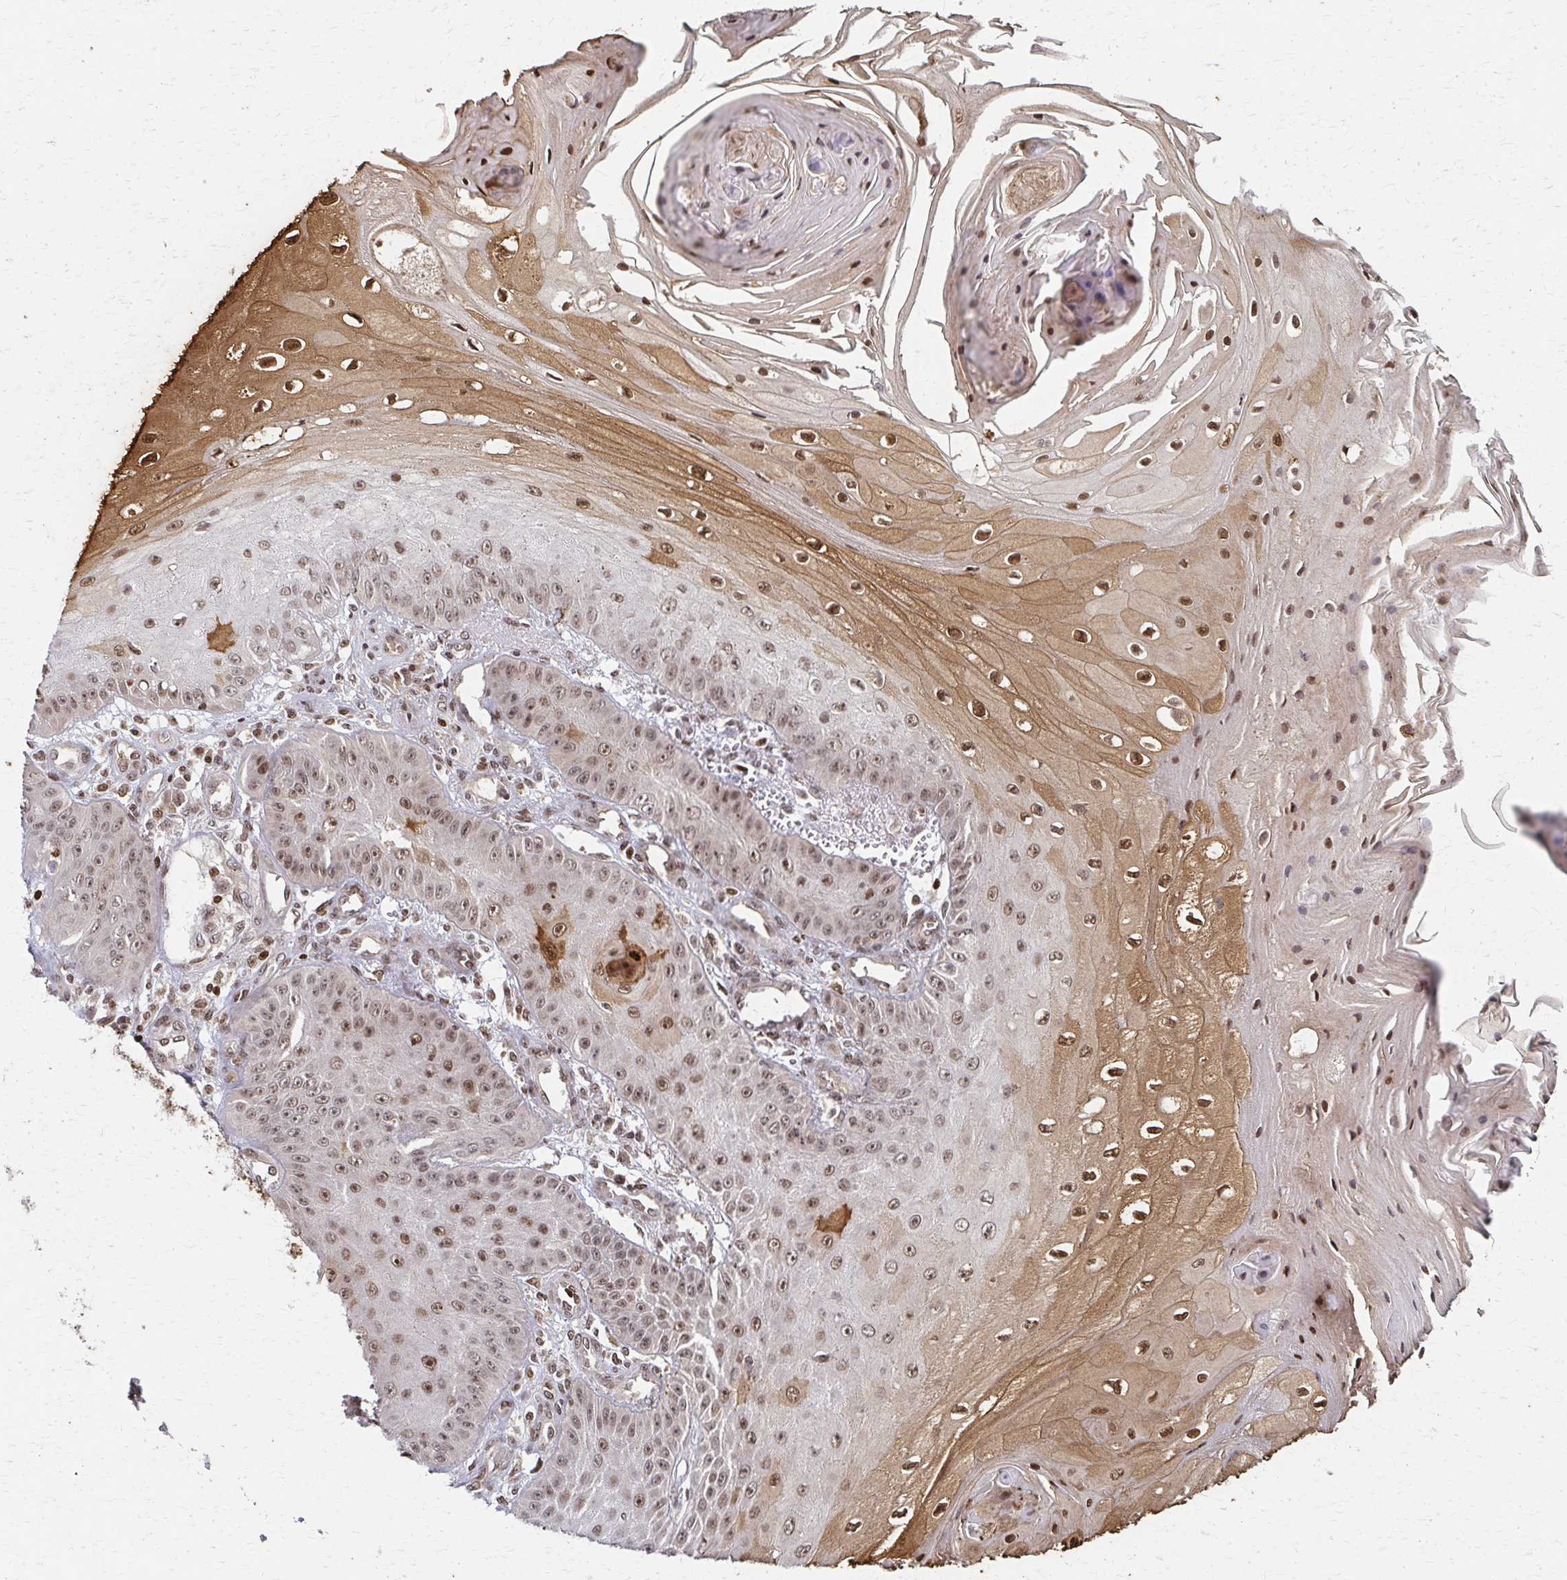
{"staining": {"intensity": "moderate", "quantity": ">75%", "location": "nuclear"}, "tissue": "skin cancer", "cell_type": "Tumor cells", "image_type": "cancer", "snomed": [{"axis": "morphology", "description": "Squamous cell carcinoma, NOS"}, {"axis": "topography", "description": "Skin"}], "caption": "This is an image of immunohistochemistry staining of skin squamous cell carcinoma, which shows moderate staining in the nuclear of tumor cells.", "gene": "PSMD7", "patient": {"sex": "male", "age": 70}}